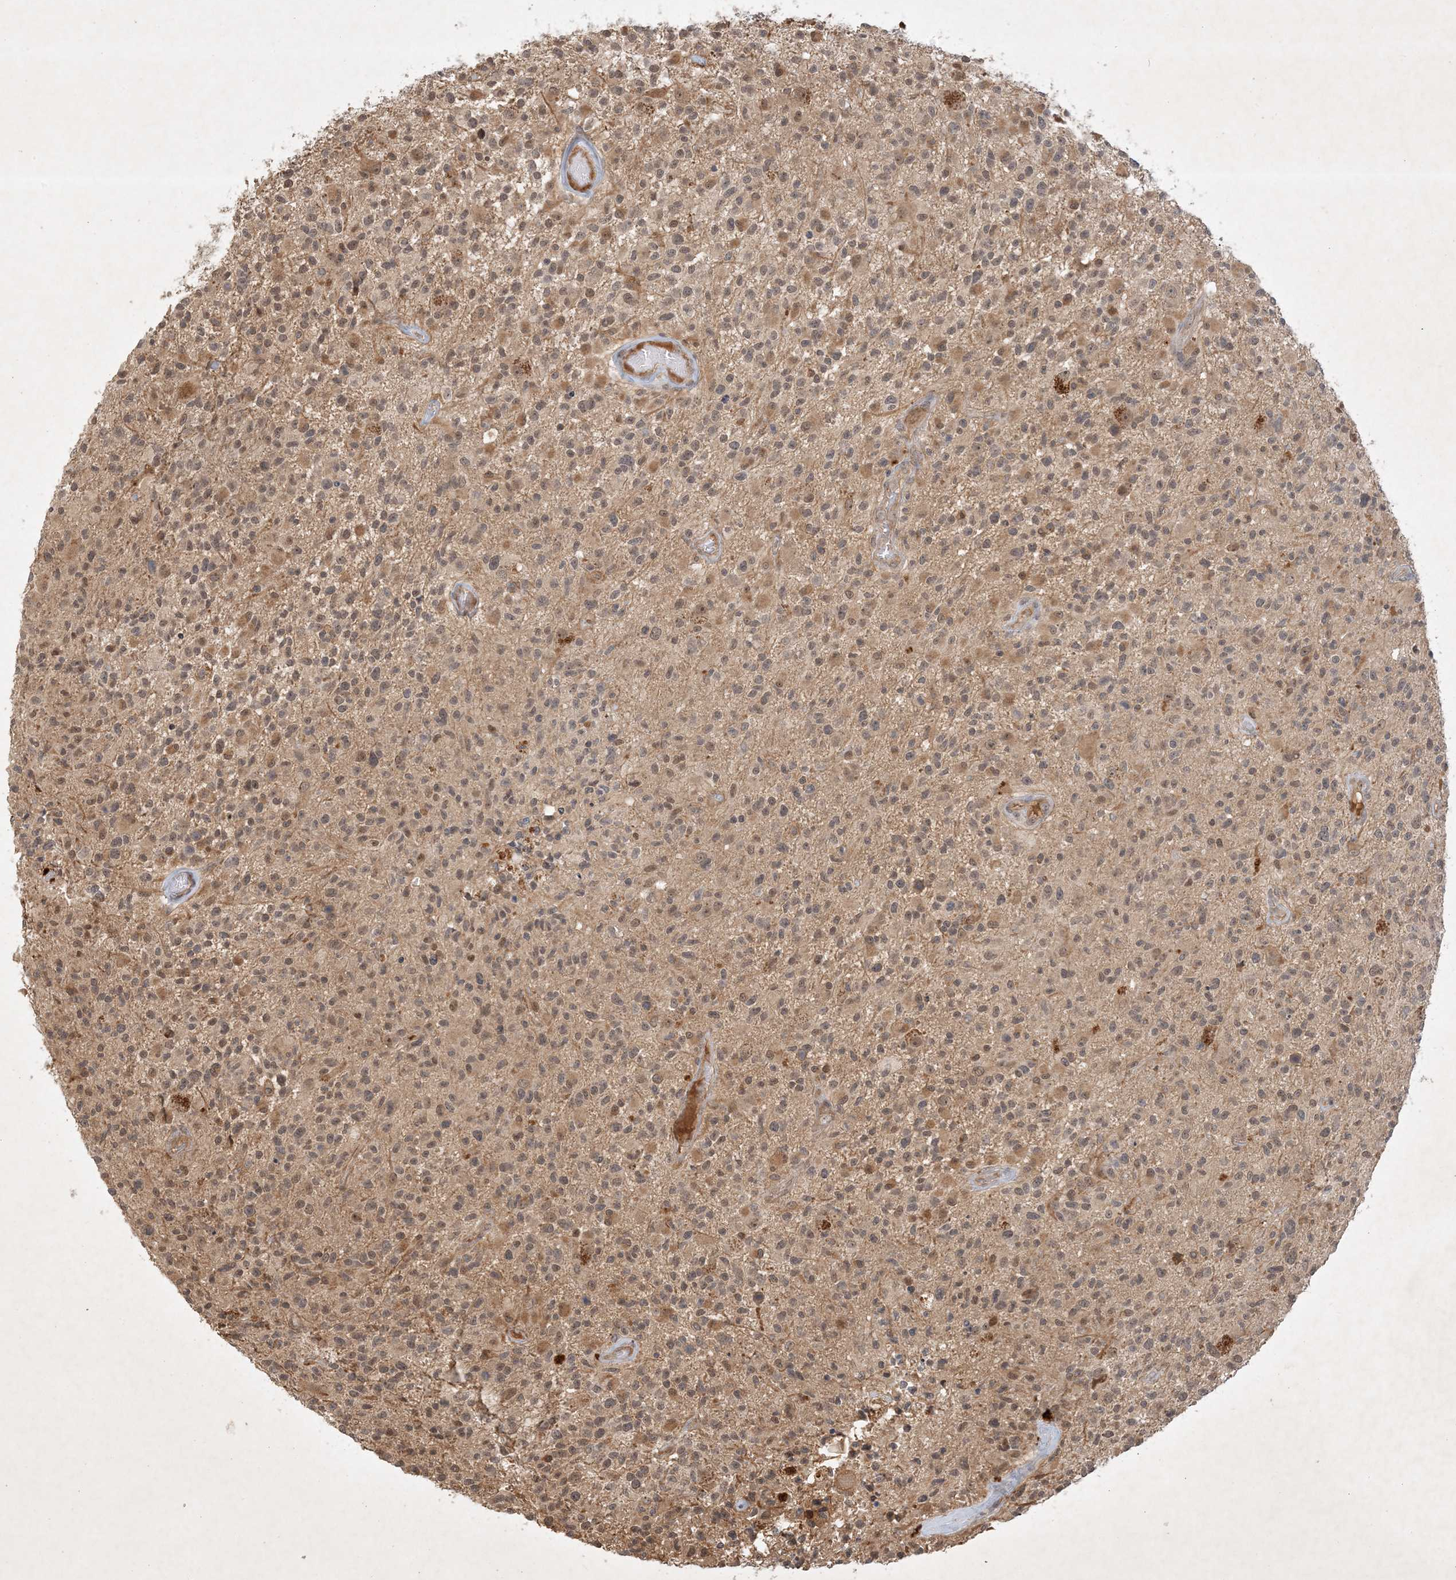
{"staining": {"intensity": "moderate", "quantity": "<25%", "location": "cytoplasmic/membranous"}, "tissue": "glioma", "cell_type": "Tumor cells", "image_type": "cancer", "snomed": [{"axis": "morphology", "description": "Glioma, malignant, High grade"}, {"axis": "morphology", "description": "Glioblastoma, NOS"}, {"axis": "topography", "description": "Brain"}], "caption": "Brown immunohistochemical staining in human glioma demonstrates moderate cytoplasmic/membranous positivity in about <25% of tumor cells.", "gene": "ZCCHC4", "patient": {"sex": "male", "age": 60}}